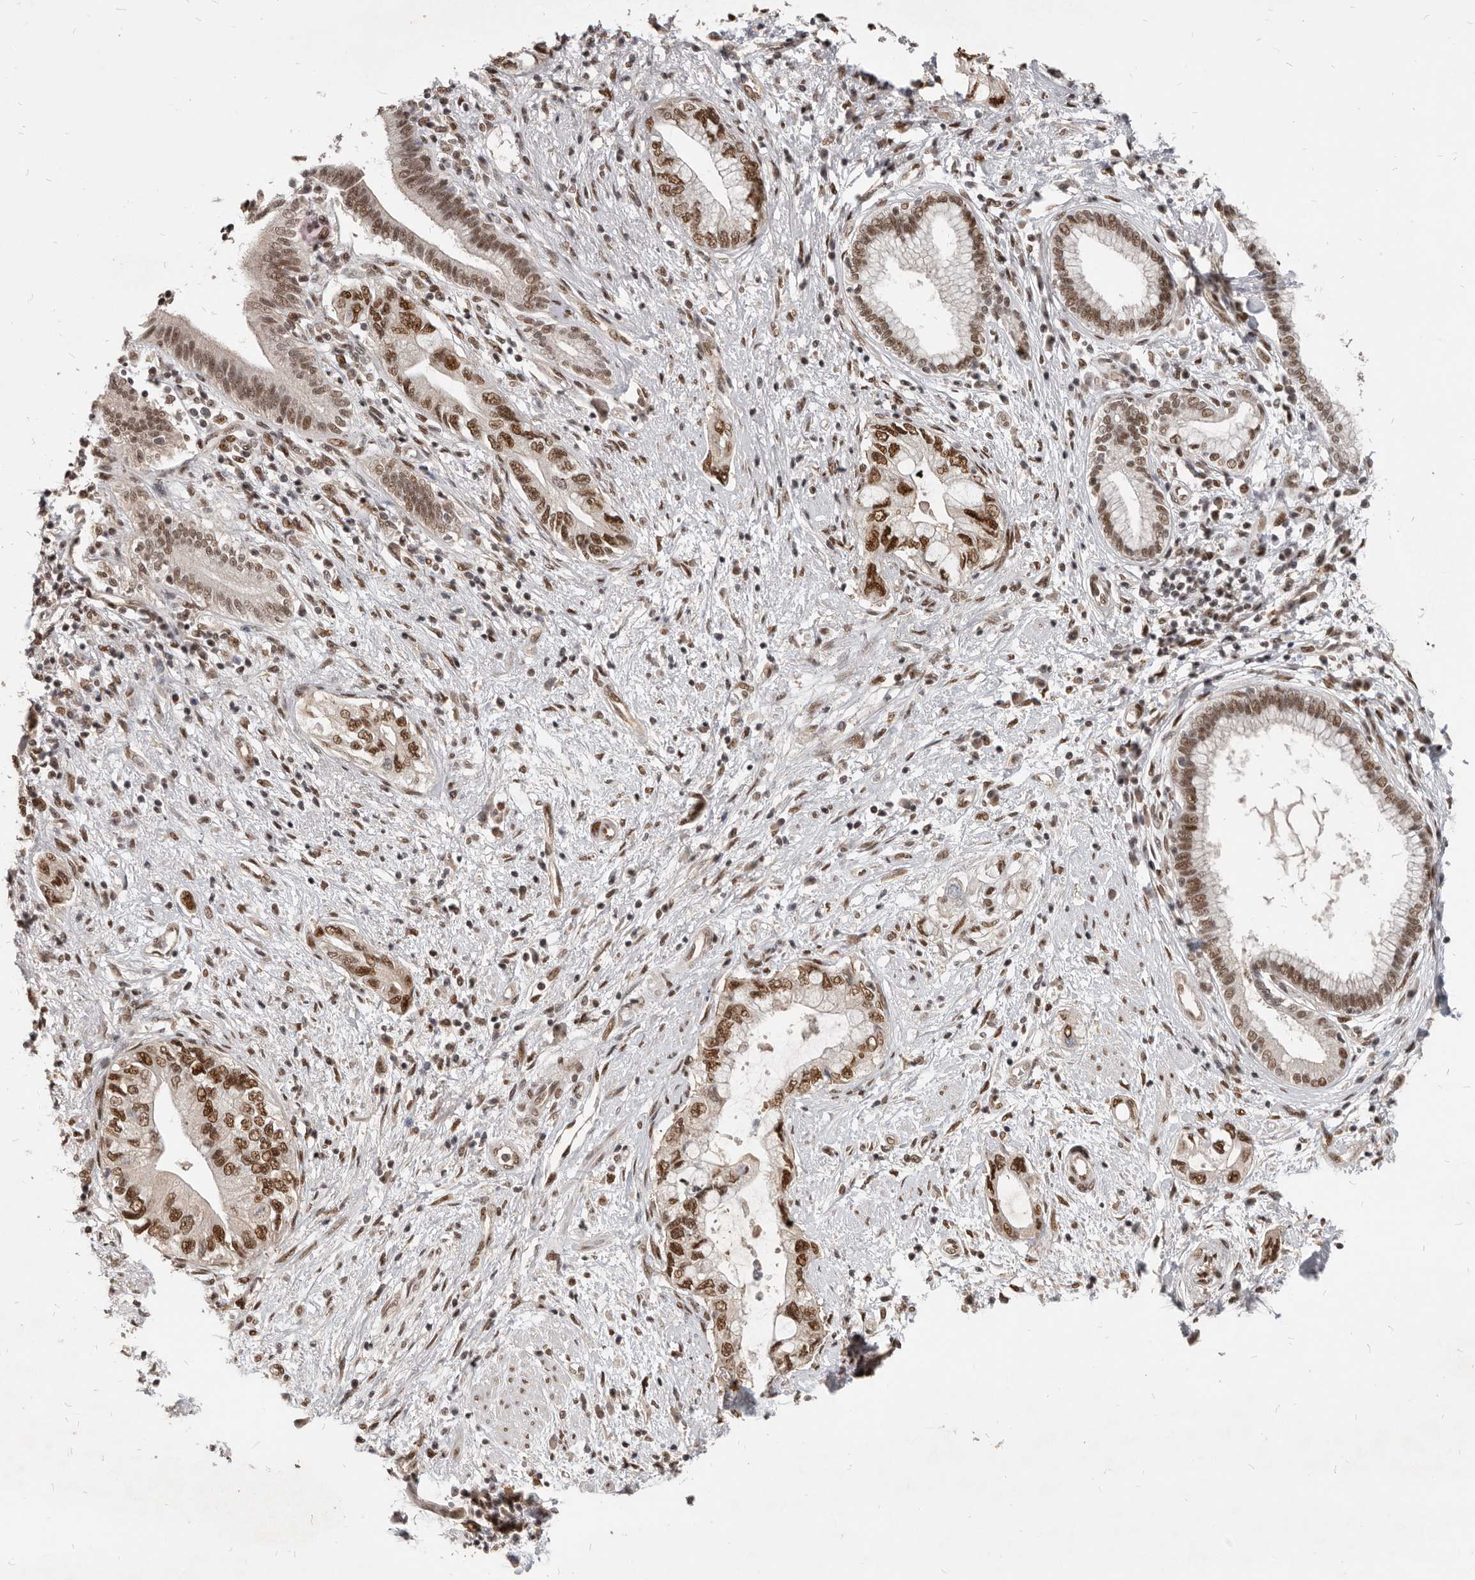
{"staining": {"intensity": "strong", "quantity": ">75%", "location": "nuclear"}, "tissue": "pancreatic cancer", "cell_type": "Tumor cells", "image_type": "cancer", "snomed": [{"axis": "morphology", "description": "Adenocarcinoma, NOS"}, {"axis": "topography", "description": "Pancreas"}], "caption": "Immunohistochemical staining of pancreatic cancer (adenocarcinoma) exhibits high levels of strong nuclear protein positivity in approximately >75% of tumor cells. Immunohistochemistry (ihc) stains the protein of interest in brown and the nuclei are stained blue.", "gene": "ATF5", "patient": {"sex": "female", "age": 73}}